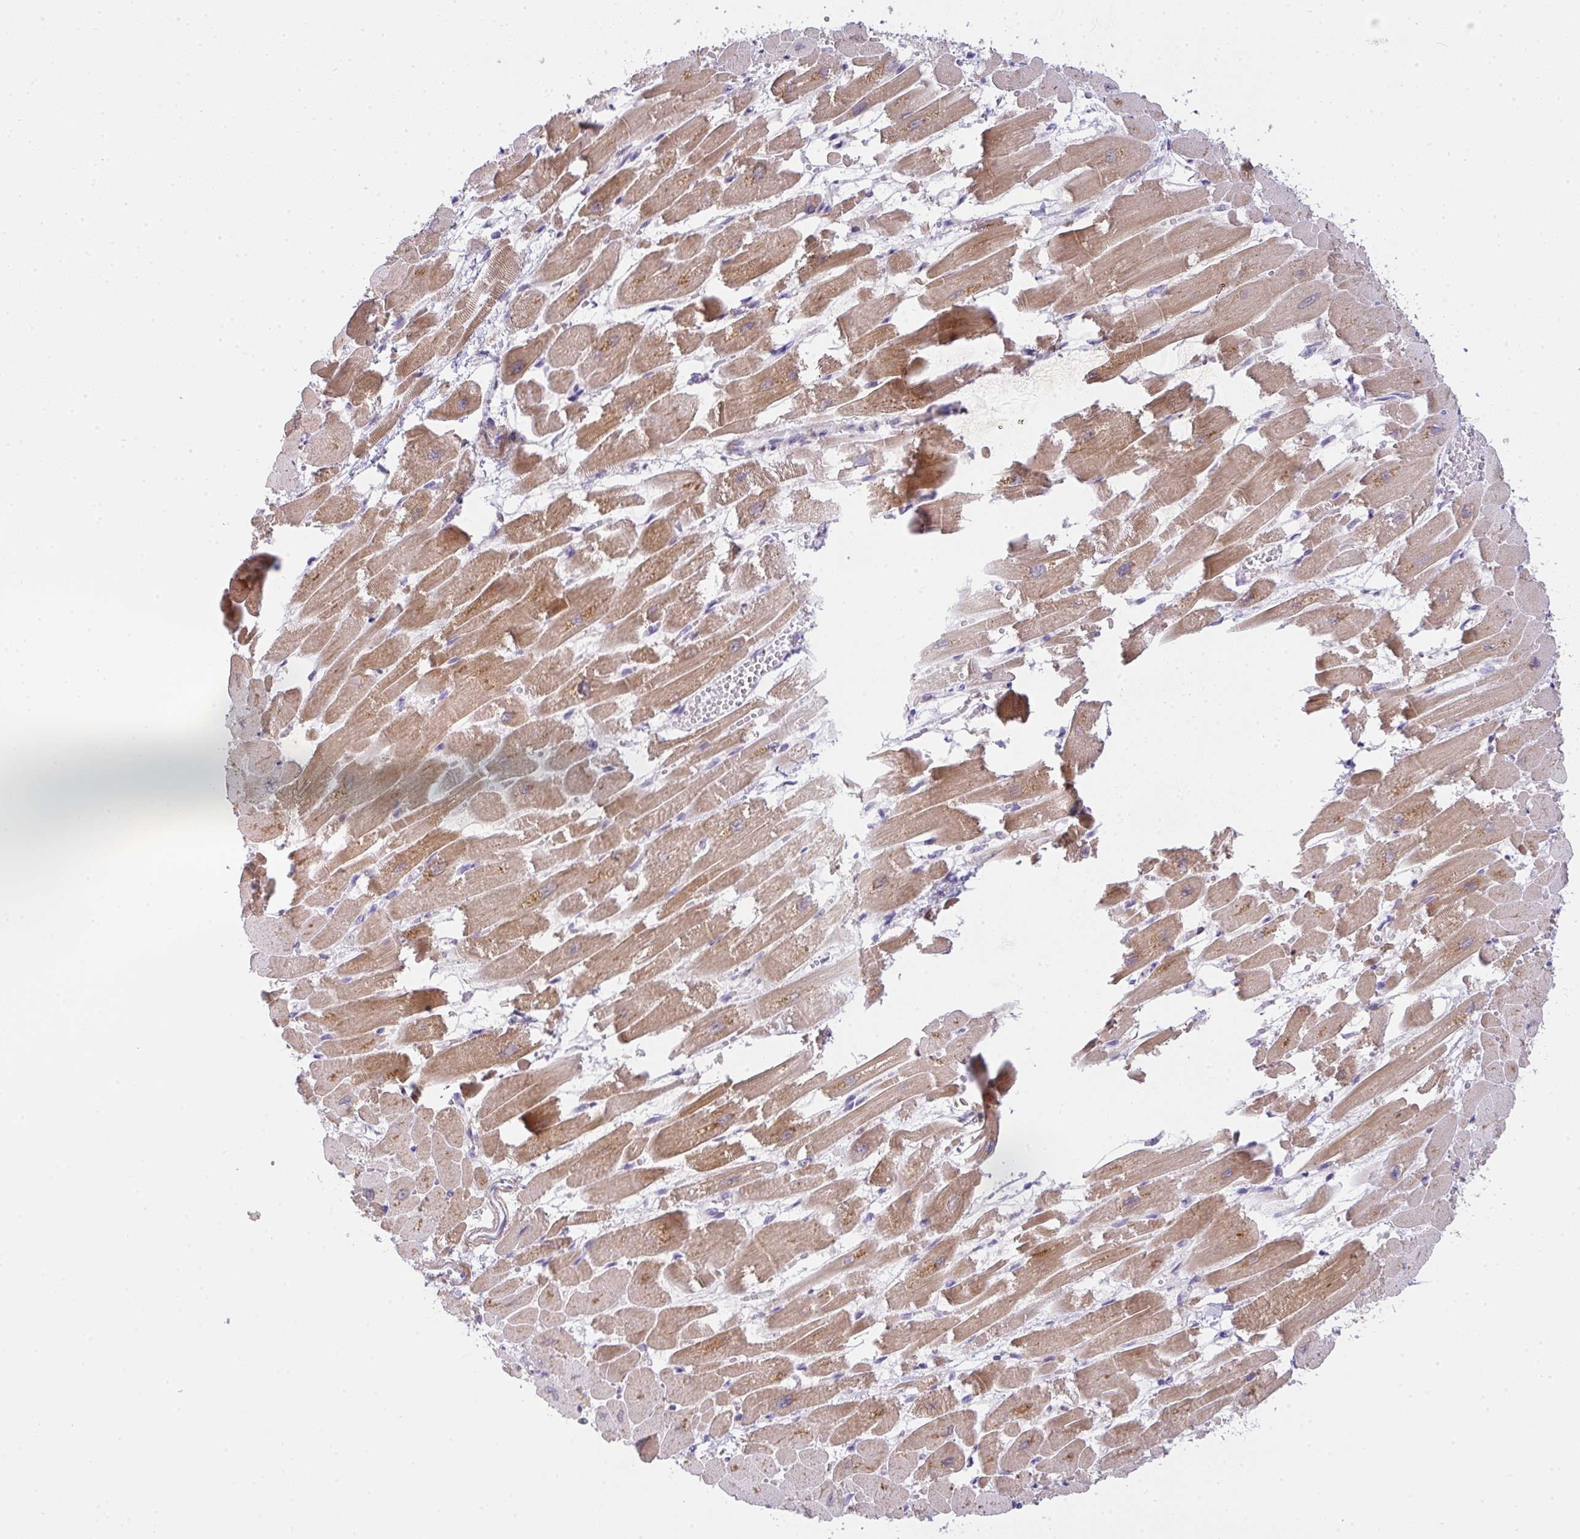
{"staining": {"intensity": "strong", "quantity": "25%-75%", "location": "cytoplasmic/membranous"}, "tissue": "heart muscle", "cell_type": "Cardiomyocytes", "image_type": "normal", "snomed": [{"axis": "morphology", "description": "Normal tissue, NOS"}, {"axis": "topography", "description": "Heart"}], "caption": "Heart muscle was stained to show a protein in brown. There is high levels of strong cytoplasmic/membranous staining in about 25%-75% of cardiomyocytes.", "gene": "COX7B", "patient": {"sex": "female", "age": 52}}